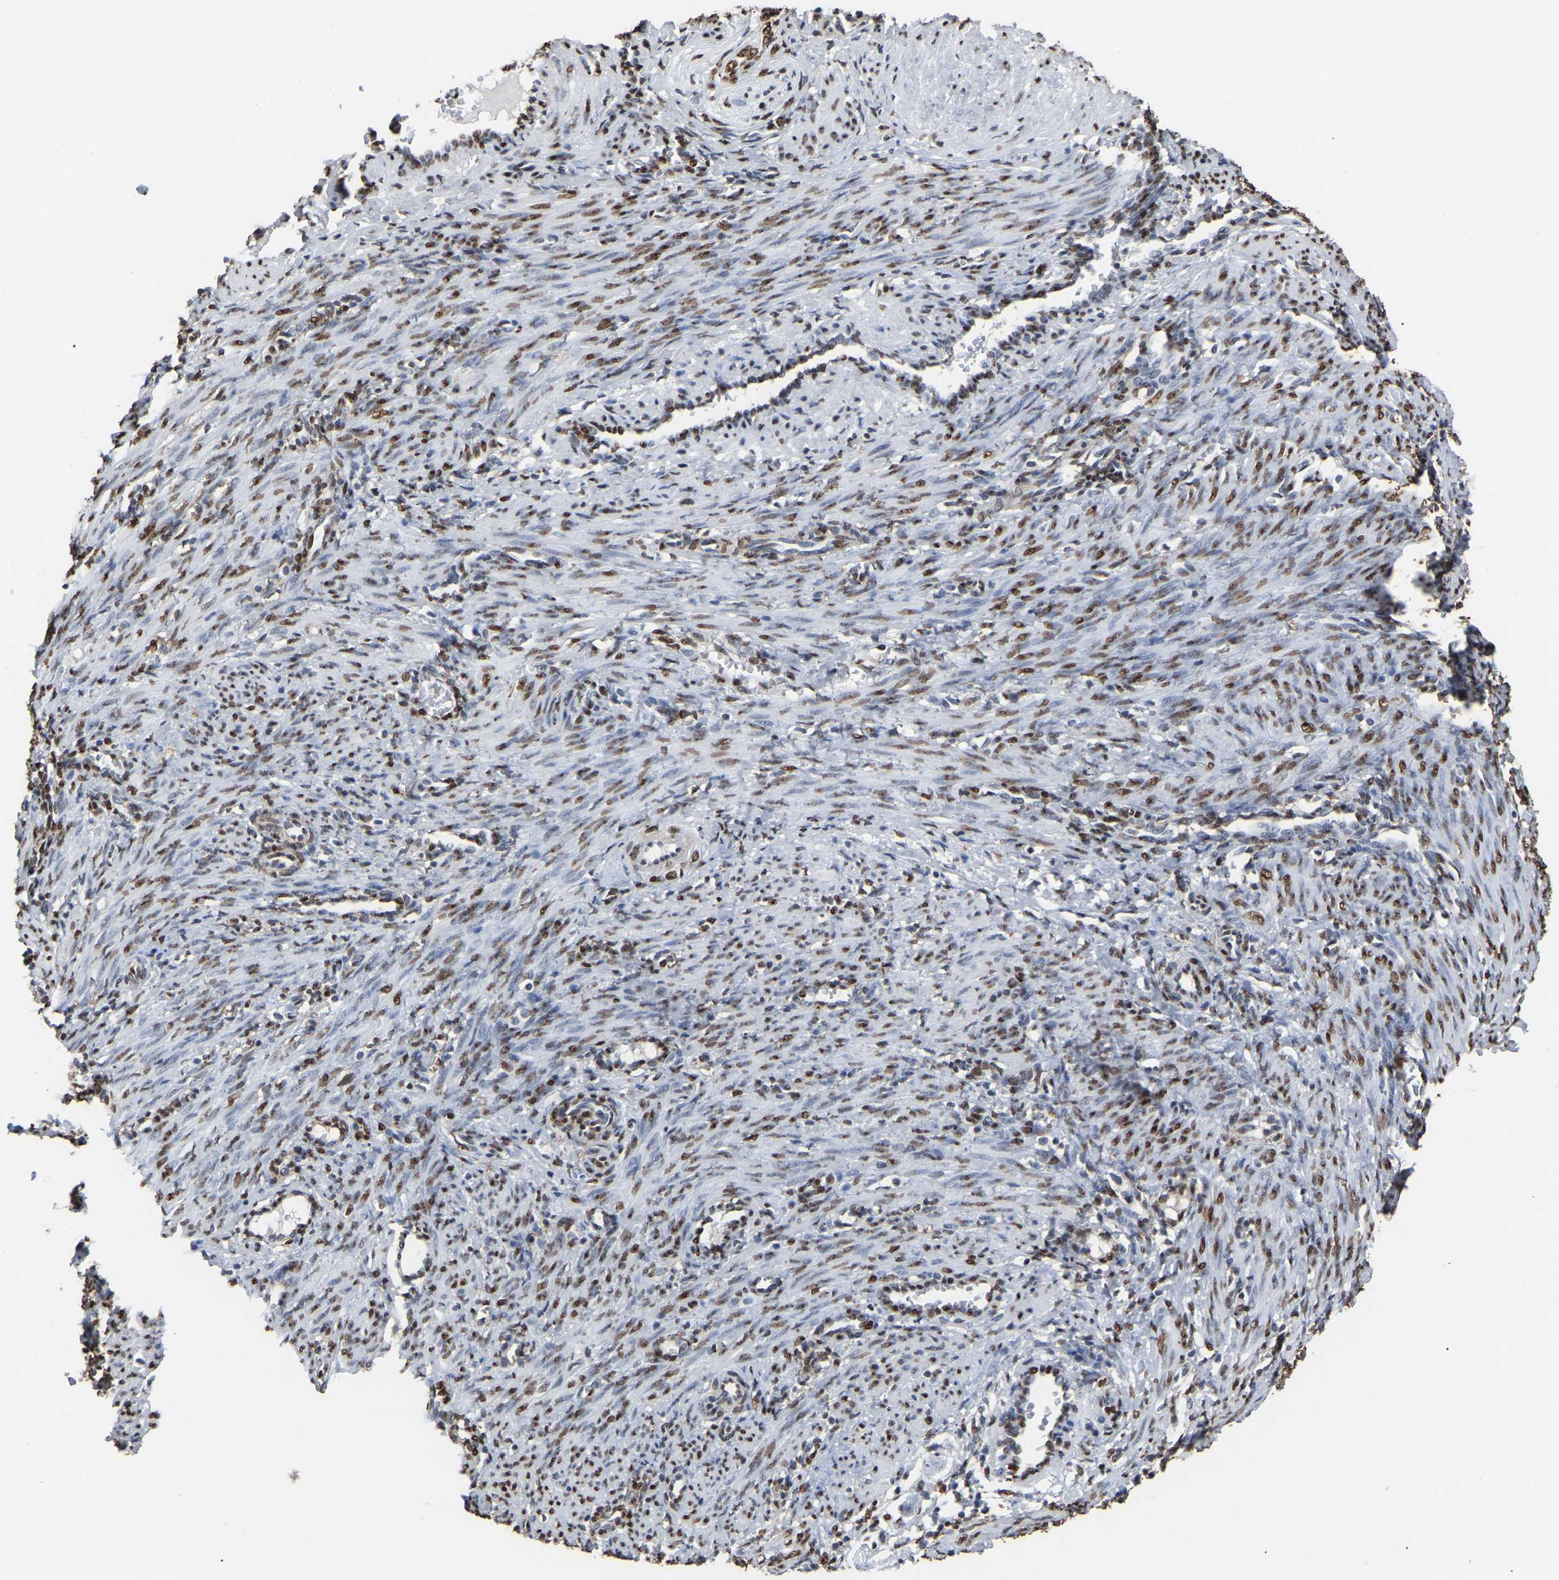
{"staining": {"intensity": "moderate", "quantity": ">75%", "location": "nuclear"}, "tissue": "smooth muscle", "cell_type": "Smooth muscle cells", "image_type": "normal", "snomed": [{"axis": "morphology", "description": "Normal tissue, NOS"}, {"axis": "topography", "description": "Endometrium"}], "caption": "Immunohistochemistry image of benign smooth muscle stained for a protein (brown), which exhibits medium levels of moderate nuclear expression in approximately >75% of smooth muscle cells.", "gene": "RBL2", "patient": {"sex": "female", "age": 33}}